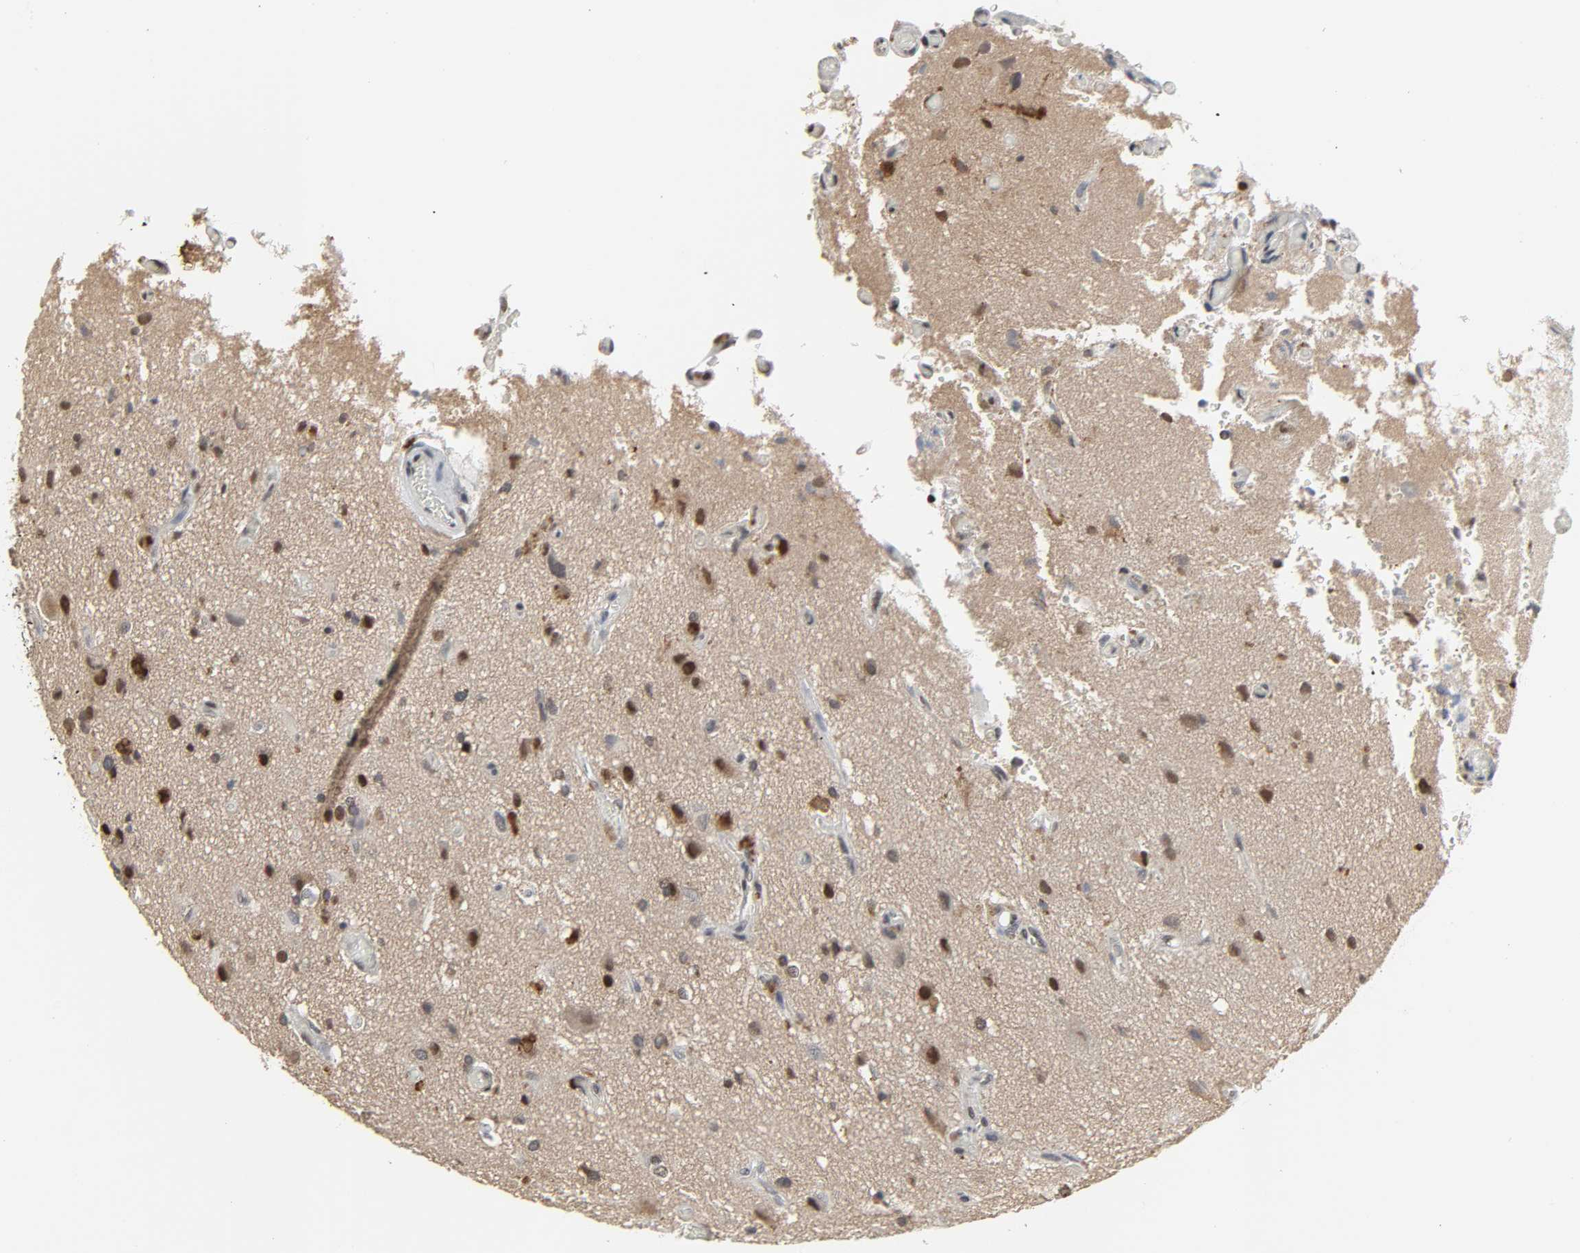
{"staining": {"intensity": "strong", "quantity": "25%-75%", "location": "nuclear"}, "tissue": "glioma", "cell_type": "Tumor cells", "image_type": "cancer", "snomed": [{"axis": "morphology", "description": "Glioma, malignant, High grade"}, {"axis": "topography", "description": "Brain"}], "caption": "Immunohistochemistry (IHC) histopathology image of neoplastic tissue: human malignant glioma (high-grade) stained using immunohistochemistry demonstrates high levels of strong protein expression localized specifically in the nuclear of tumor cells, appearing as a nuclear brown color.", "gene": "DAZAP1", "patient": {"sex": "male", "age": 47}}